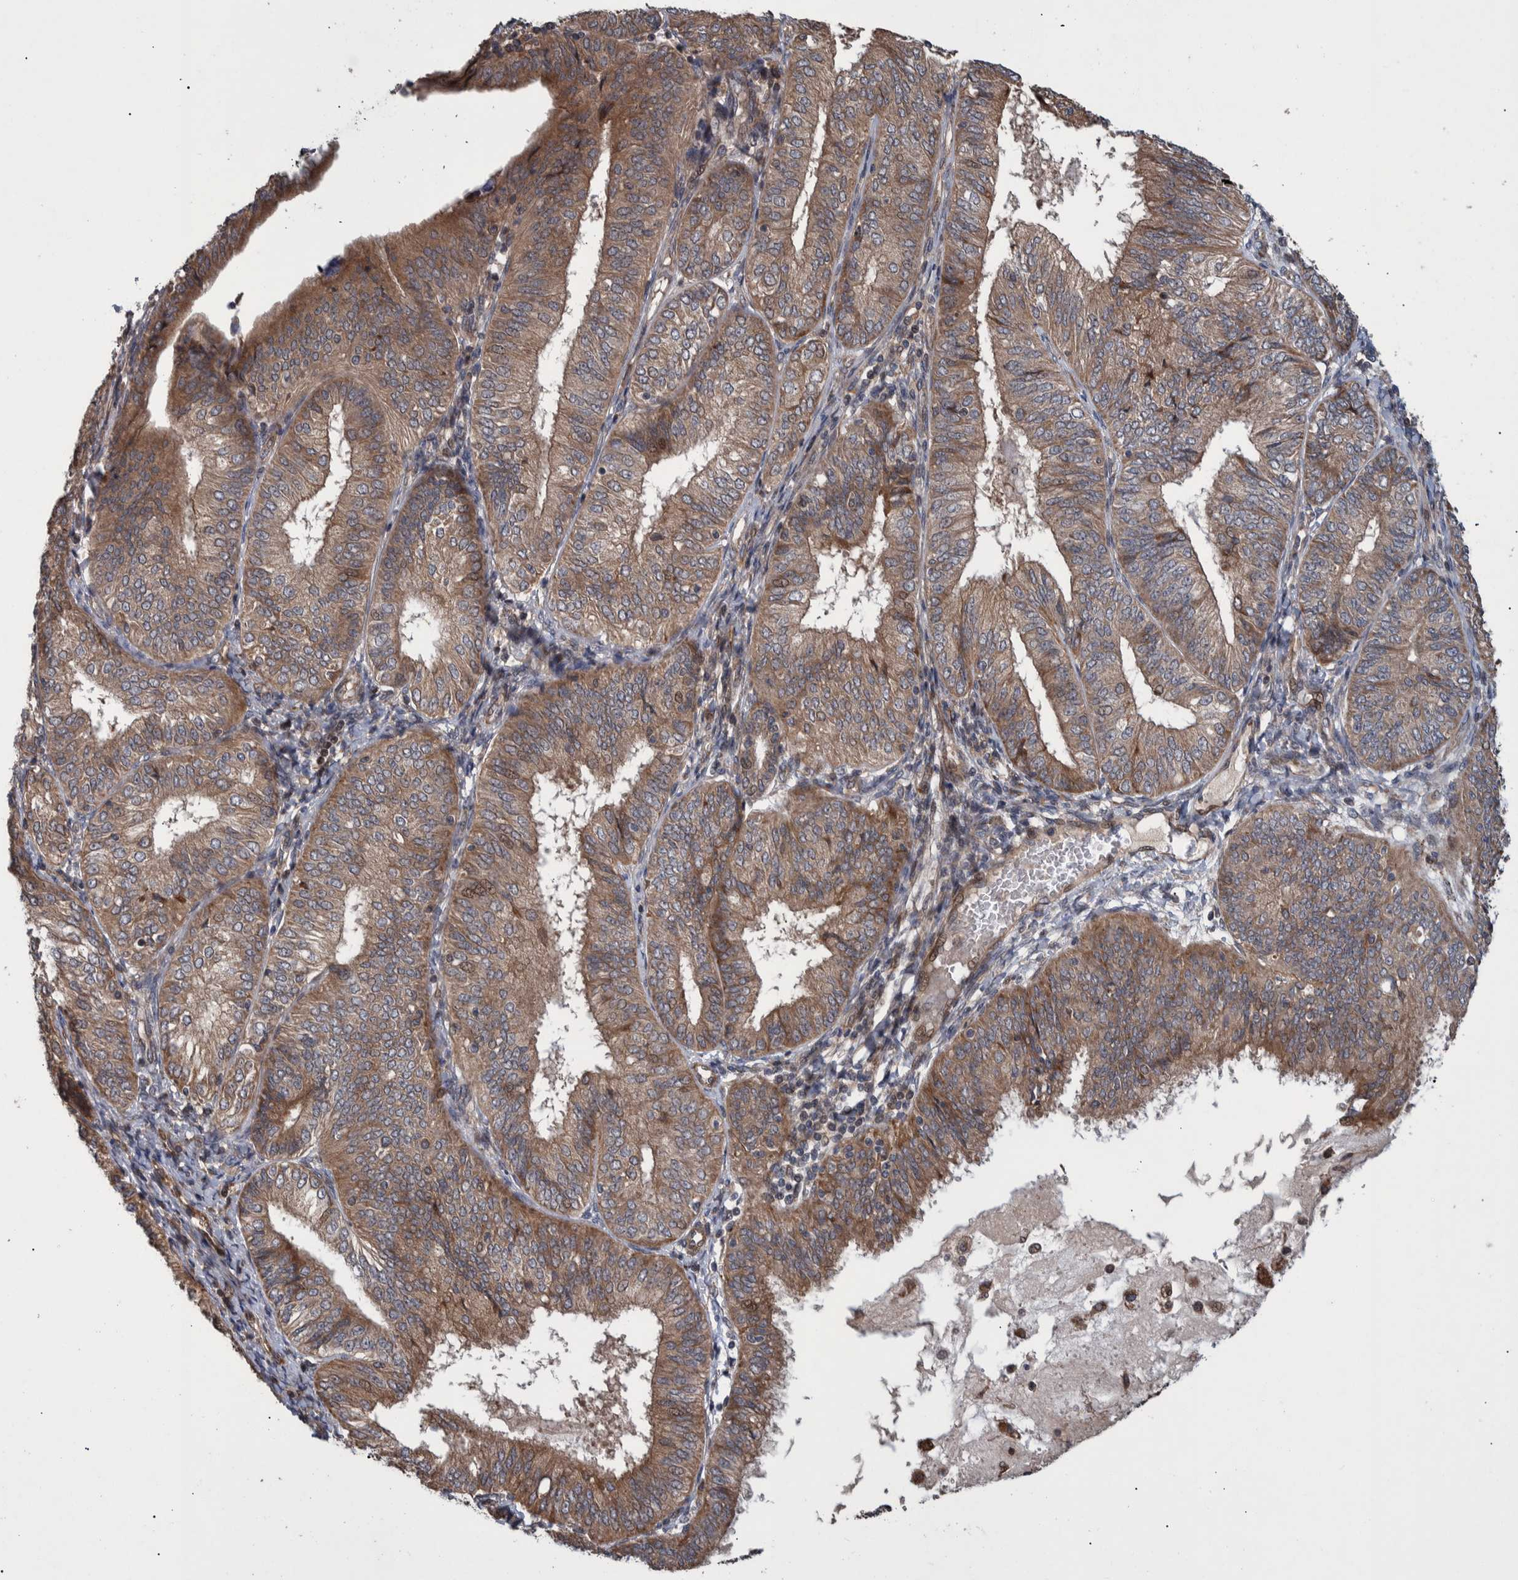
{"staining": {"intensity": "moderate", "quantity": ">75%", "location": "cytoplasmic/membranous"}, "tissue": "endometrial cancer", "cell_type": "Tumor cells", "image_type": "cancer", "snomed": [{"axis": "morphology", "description": "Adenocarcinoma, NOS"}, {"axis": "topography", "description": "Endometrium"}], "caption": "This image demonstrates immunohistochemistry staining of endometrial cancer (adenocarcinoma), with medium moderate cytoplasmic/membranous expression in about >75% of tumor cells.", "gene": "B3GNTL1", "patient": {"sex": "female", "age": 58}}